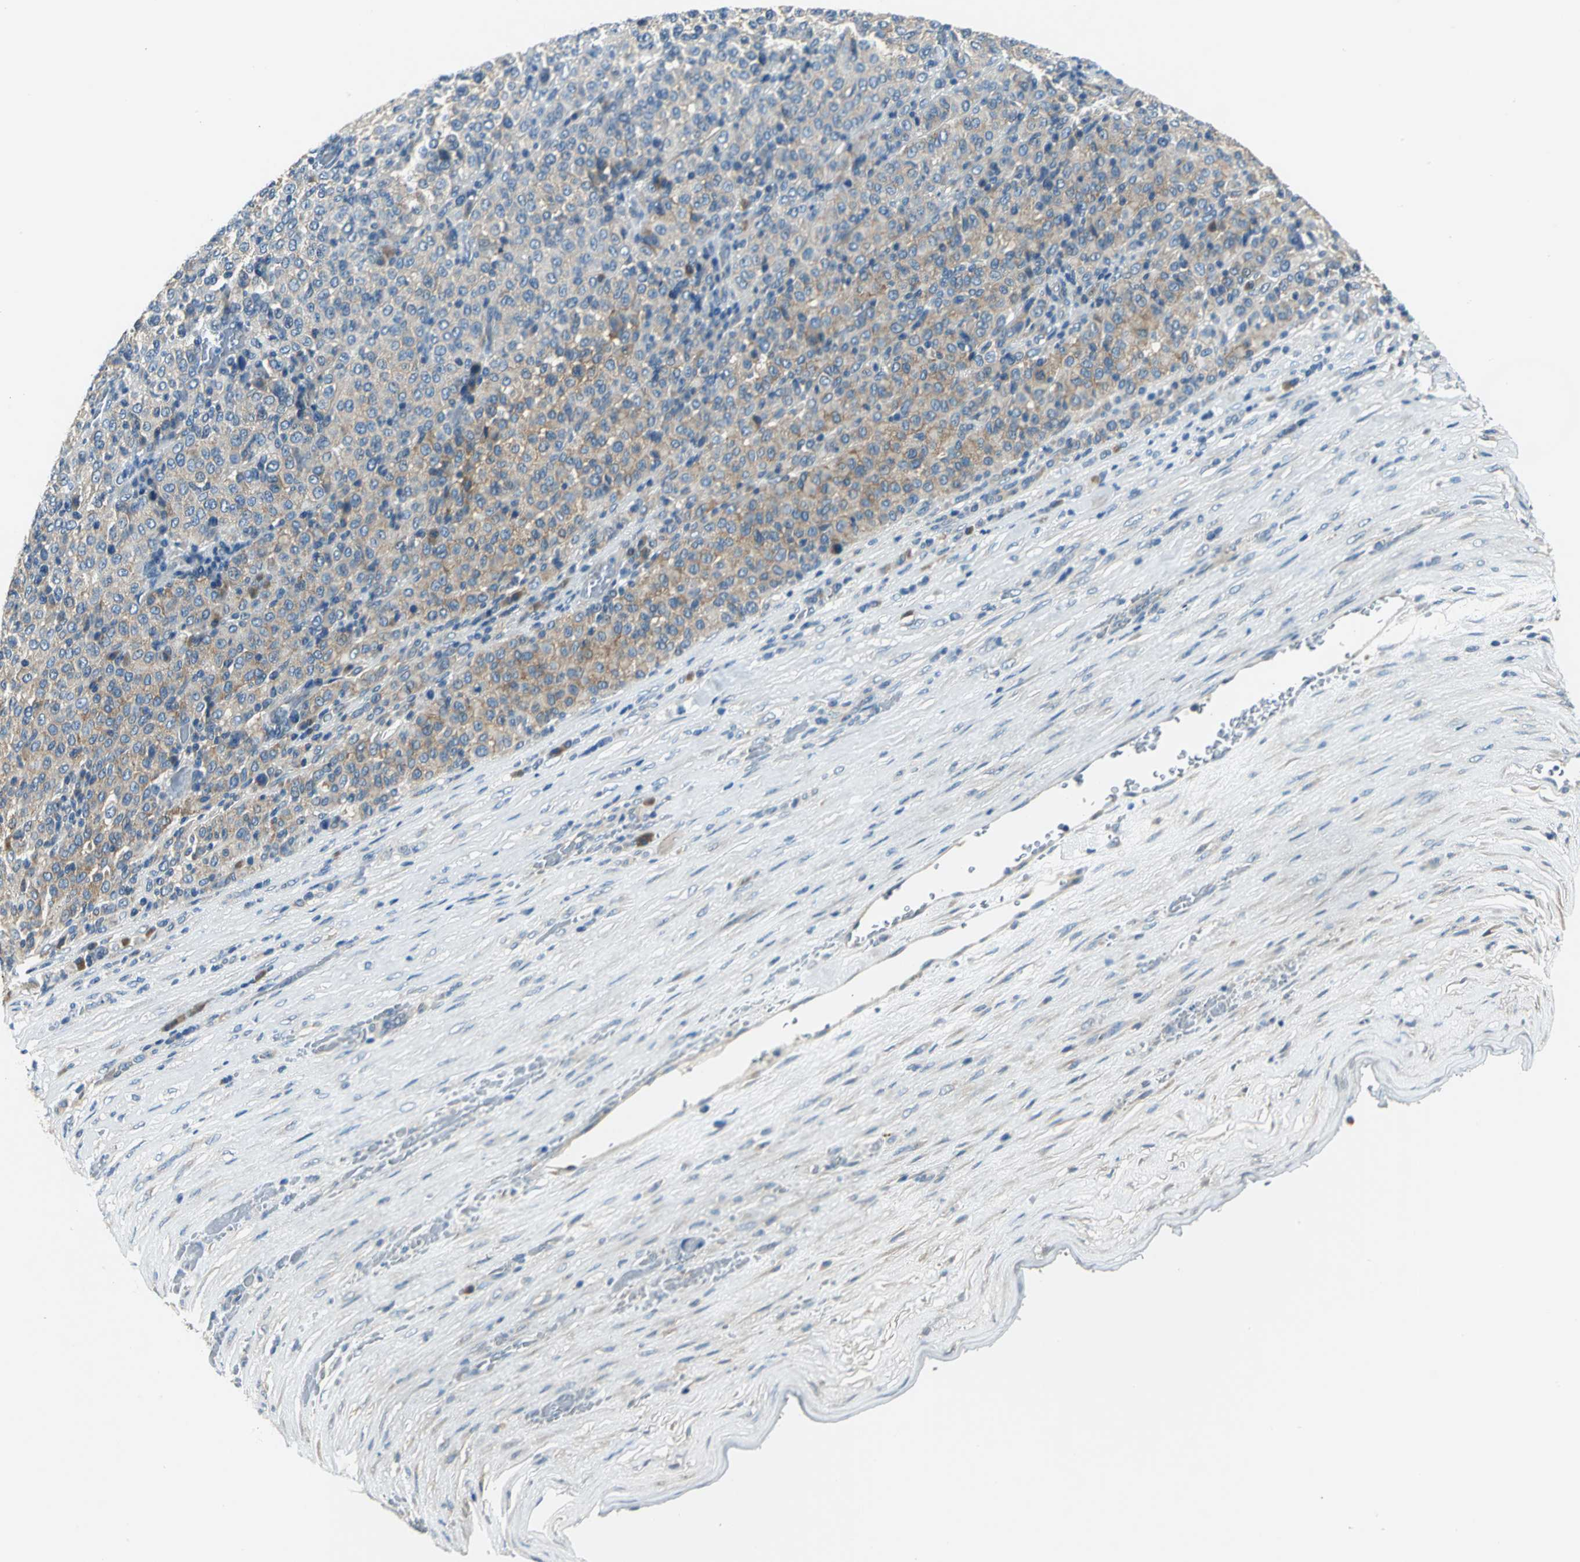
{"staining": {"intensity": "moderate", "quantity": "<25%", "location": "cytoplasmic/membranous"}, "tissue": "melanoma", "cell_type": "Tumor cells", "image_type": "cancer", "snomed": [{"axis": "morphology", "description": "Malignant melanoma, Metastatic site"}, {"axis": "topography", "description": "Pancreas"}], "caption": "Melanoma stained with DAB (3,3'-diaminobenzidine) immunohistochemistry displays low levels of moderate cytoplasmic/membranous staining in approximately <25% of tumor cells.", "gene": "SLC16A7", "patient": {"sex": "female", "age": 30}}